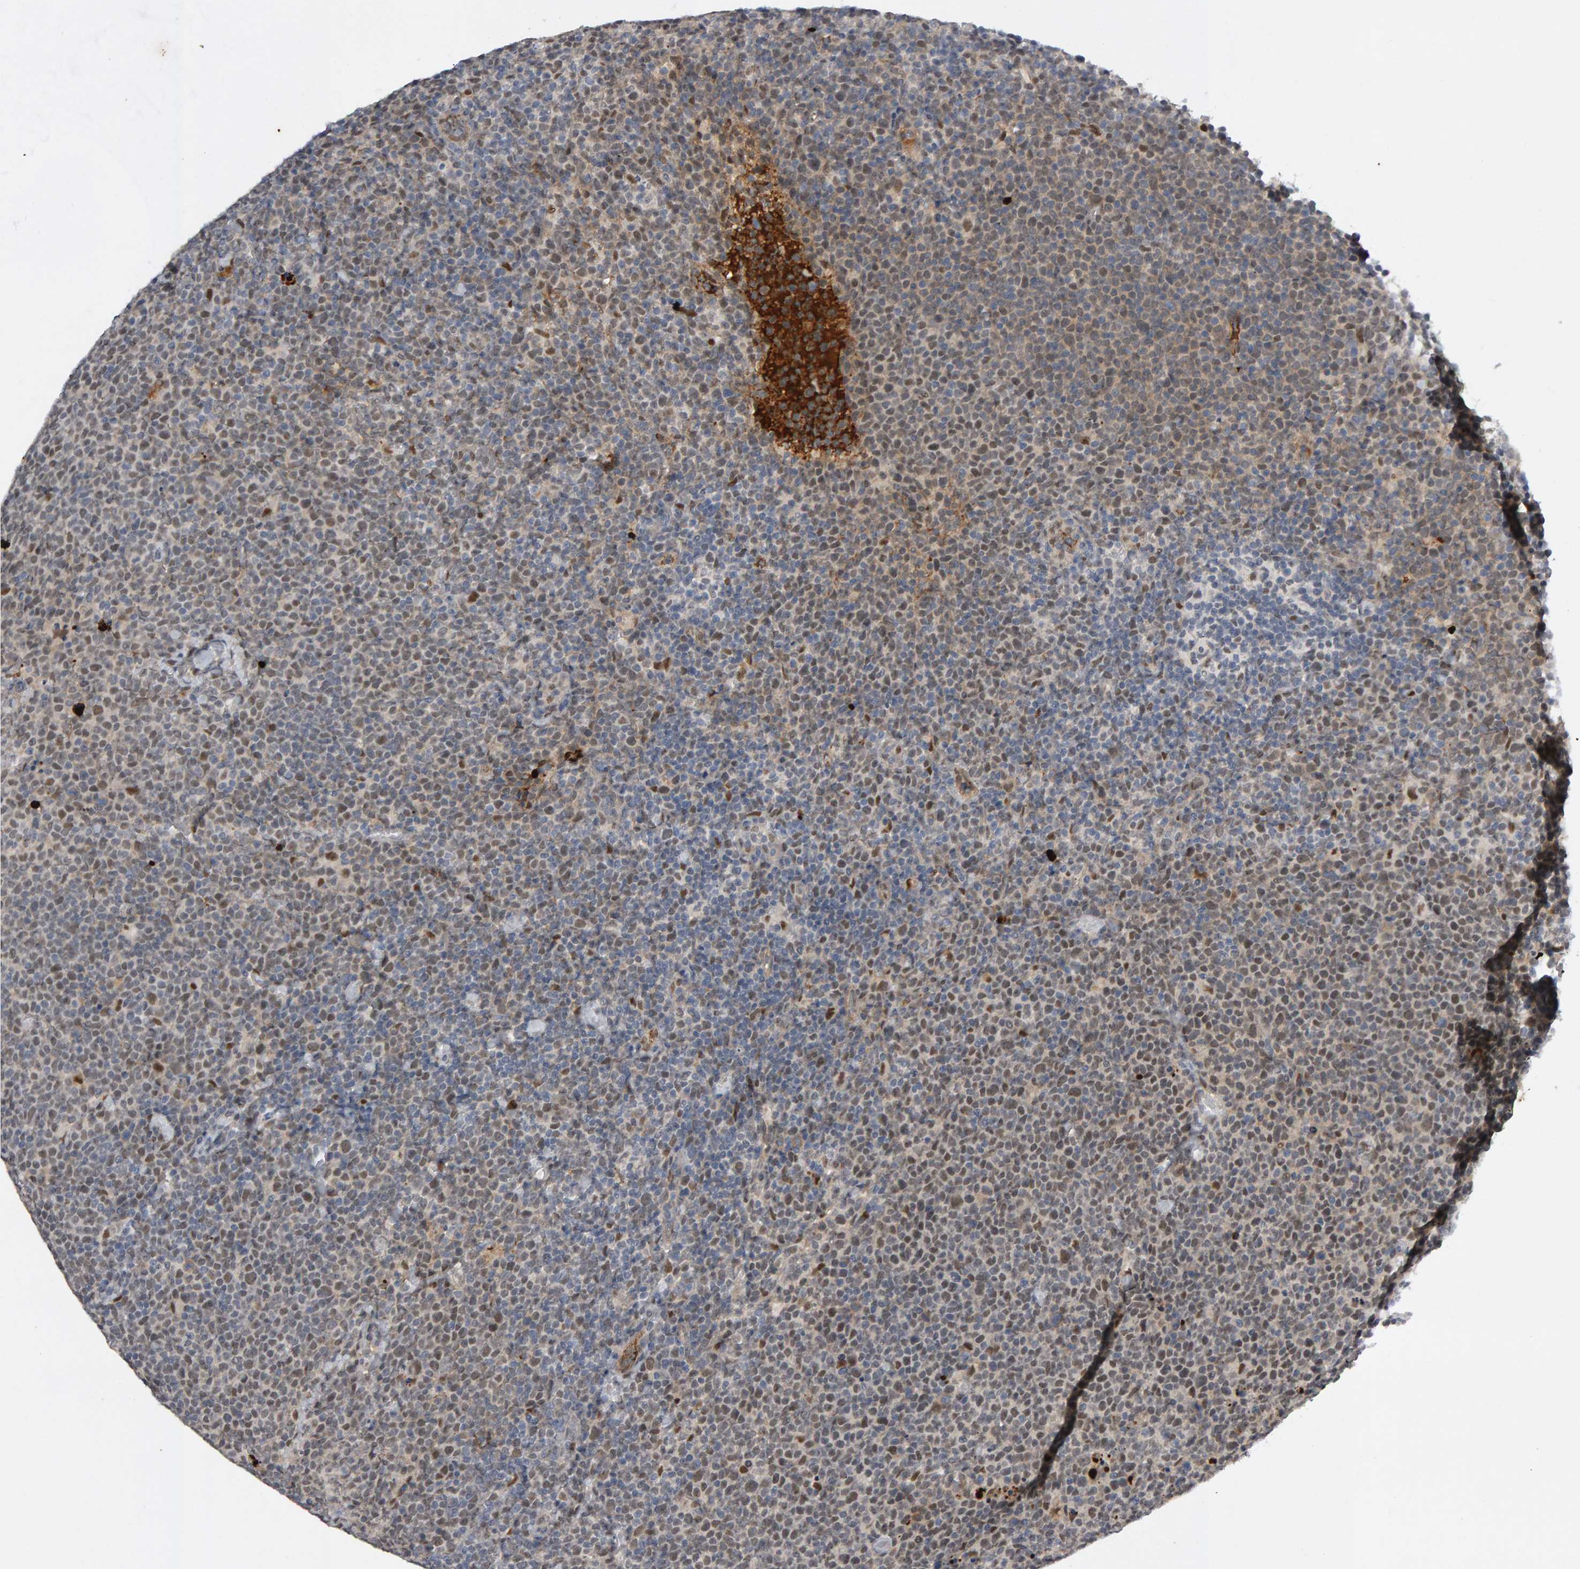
{"staining": {"intensity": "weak", "quantity": "25%-75%", "location": "nuclear"}, "tissue": "lymphoma", "cell_type": "Tumor cells", "image_type": "cancer", "snomed": [{"axis": "morphology", "description": "Malignant lymphoma, non-Hodgkin's type, High grade"}, {"axis": "topography", "description": "Lymph node"}], "caption": "Weak nuclear staining is present in approximately 25%-75% of tumor cells in malignant lymphoma, non-Hodgkin's type (high-grade).", "gene": "IPO8", "patient": {"sex": "male", "age": 61}}